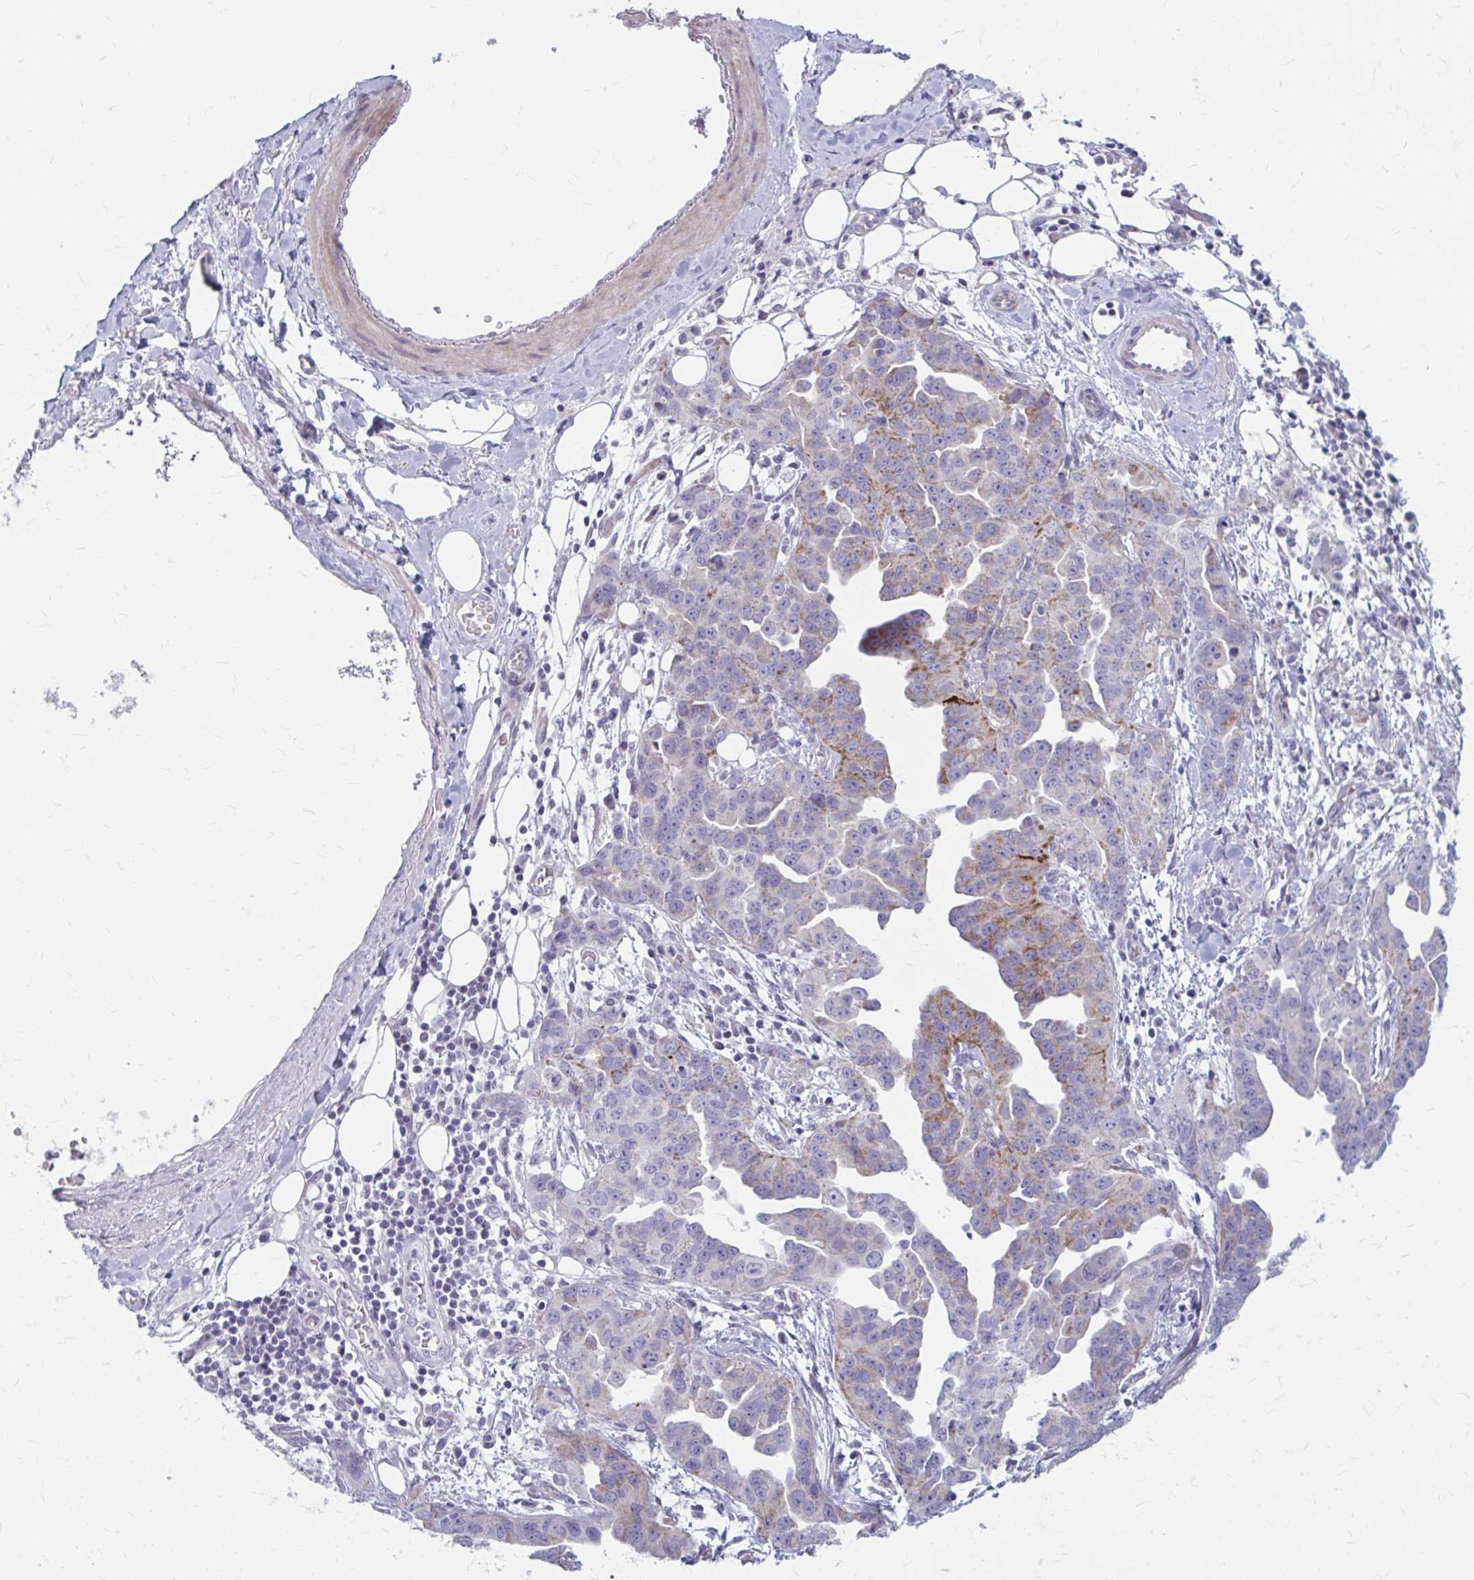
{"staining": {"intensity": "moderate", "quantity": "<25%", "location": "cytoplasmic/membranous"}, "tissue": "ovarian cancer", "cell_type": "Tumor cells", "image_type": "cancer", "snomed": [{"axis": "morphology", "description": "Cystadenocarcinoma, serous, NOS"}, {"axis": "topography", "description": "Ovary"}], "caption": "Serous cystadenocarcinoma (ovarian) was stained to show a protein in brown. There is low levels of moderate cytoplasmic/membranous expression in about <25% of tumor cells.", "gene": "MSMO1", "patient": {"sex": "female", "age": 75}}